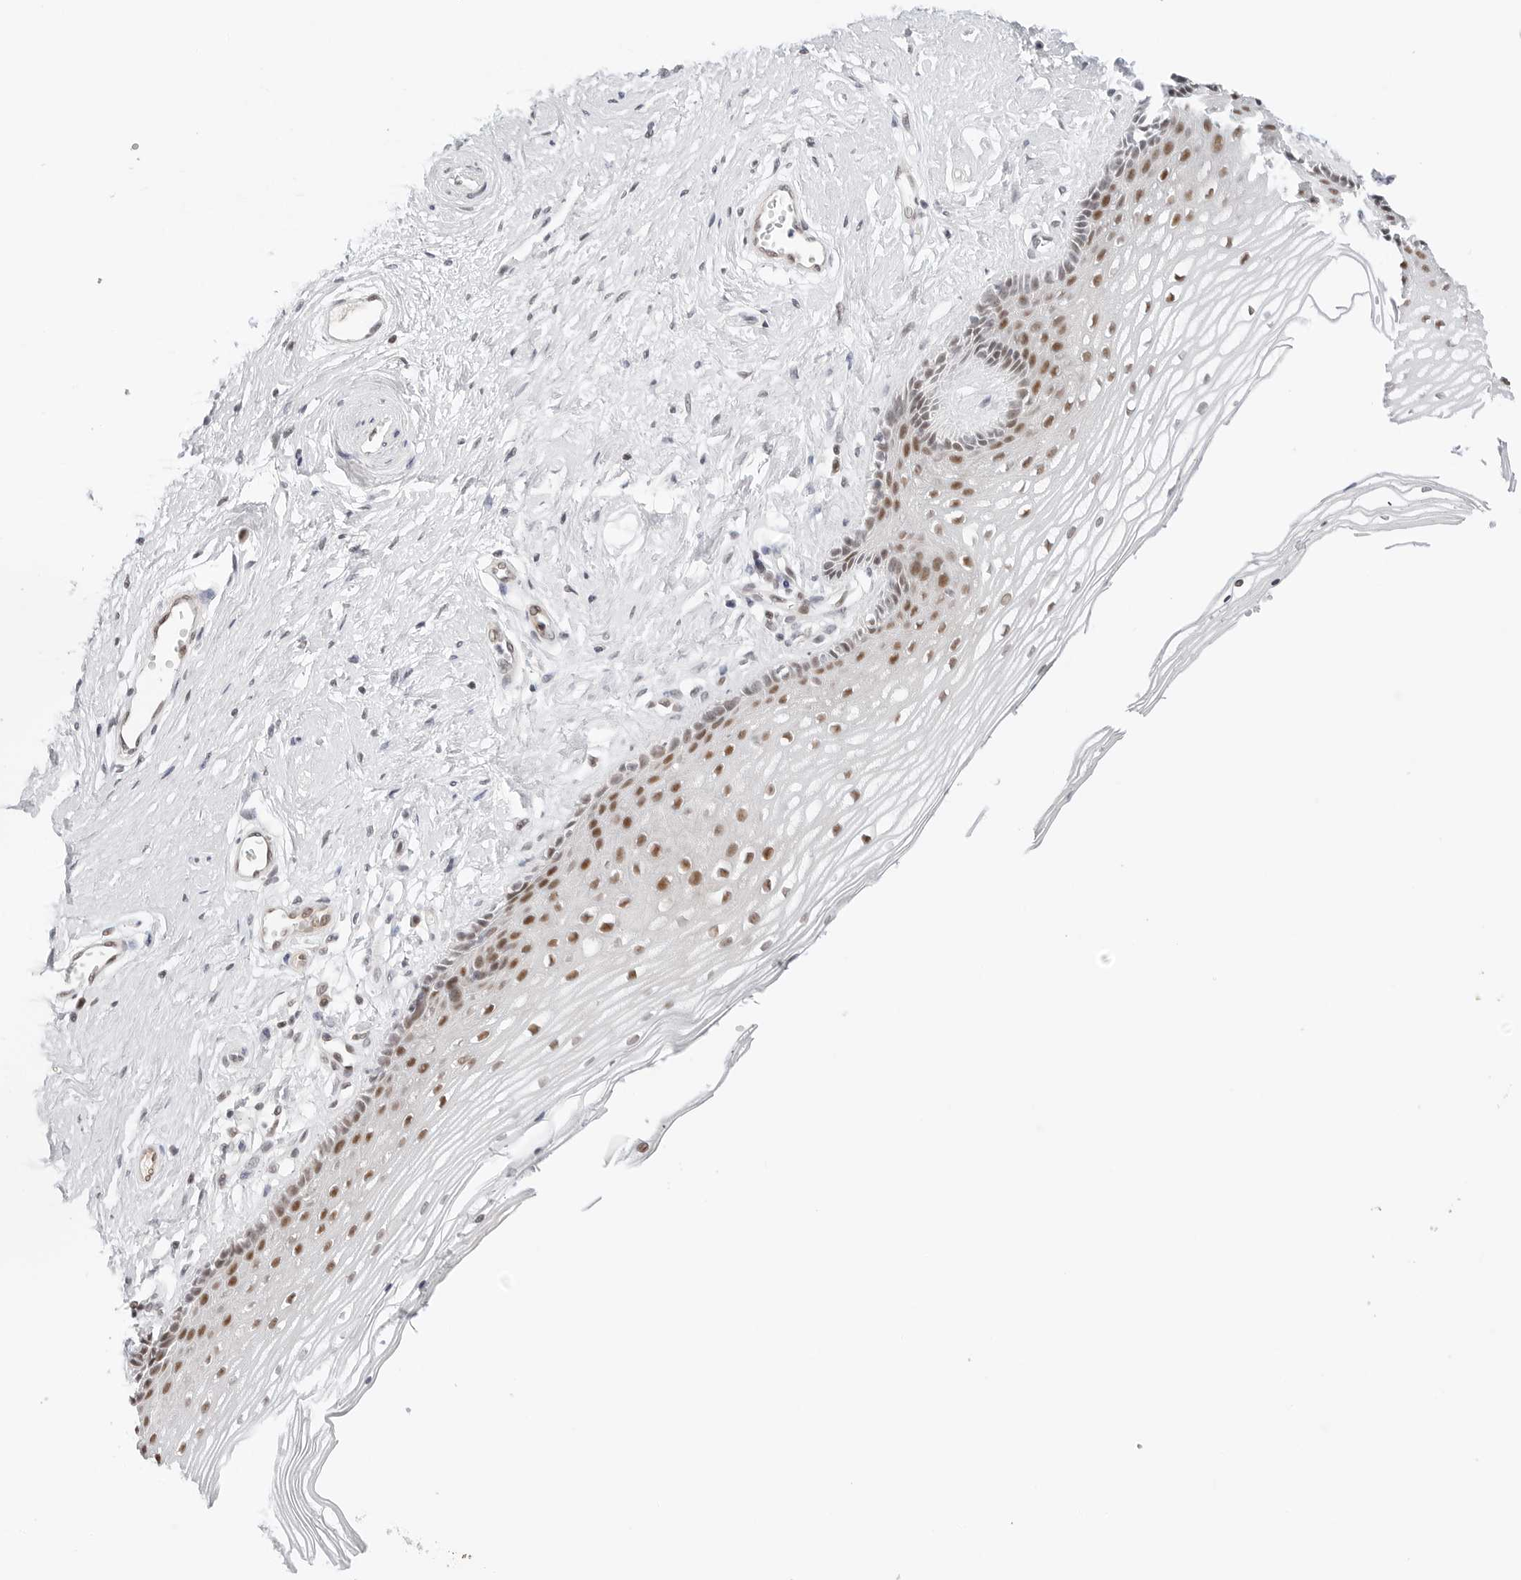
{"staining": {"intensity": "moderate", "quantity": "25%-75%", "location": "nuclear"}, "tissue": "vagina", "cell_type": "Squamous epithelial cells", "image_type": "normal", "snomed": [{"axis": "morphology", "description": "Normal tissue, NOS"}, {"axis": "topography", "description": "Vagina"}], "caption": "DAB immunohistochemical staining of benign human vagina shows moderate nuclear protein expression in about 25%-75% of squamous epithelial cells.", "gene": "TSEN2", "patient": {"sex": "female", "age": 46}}